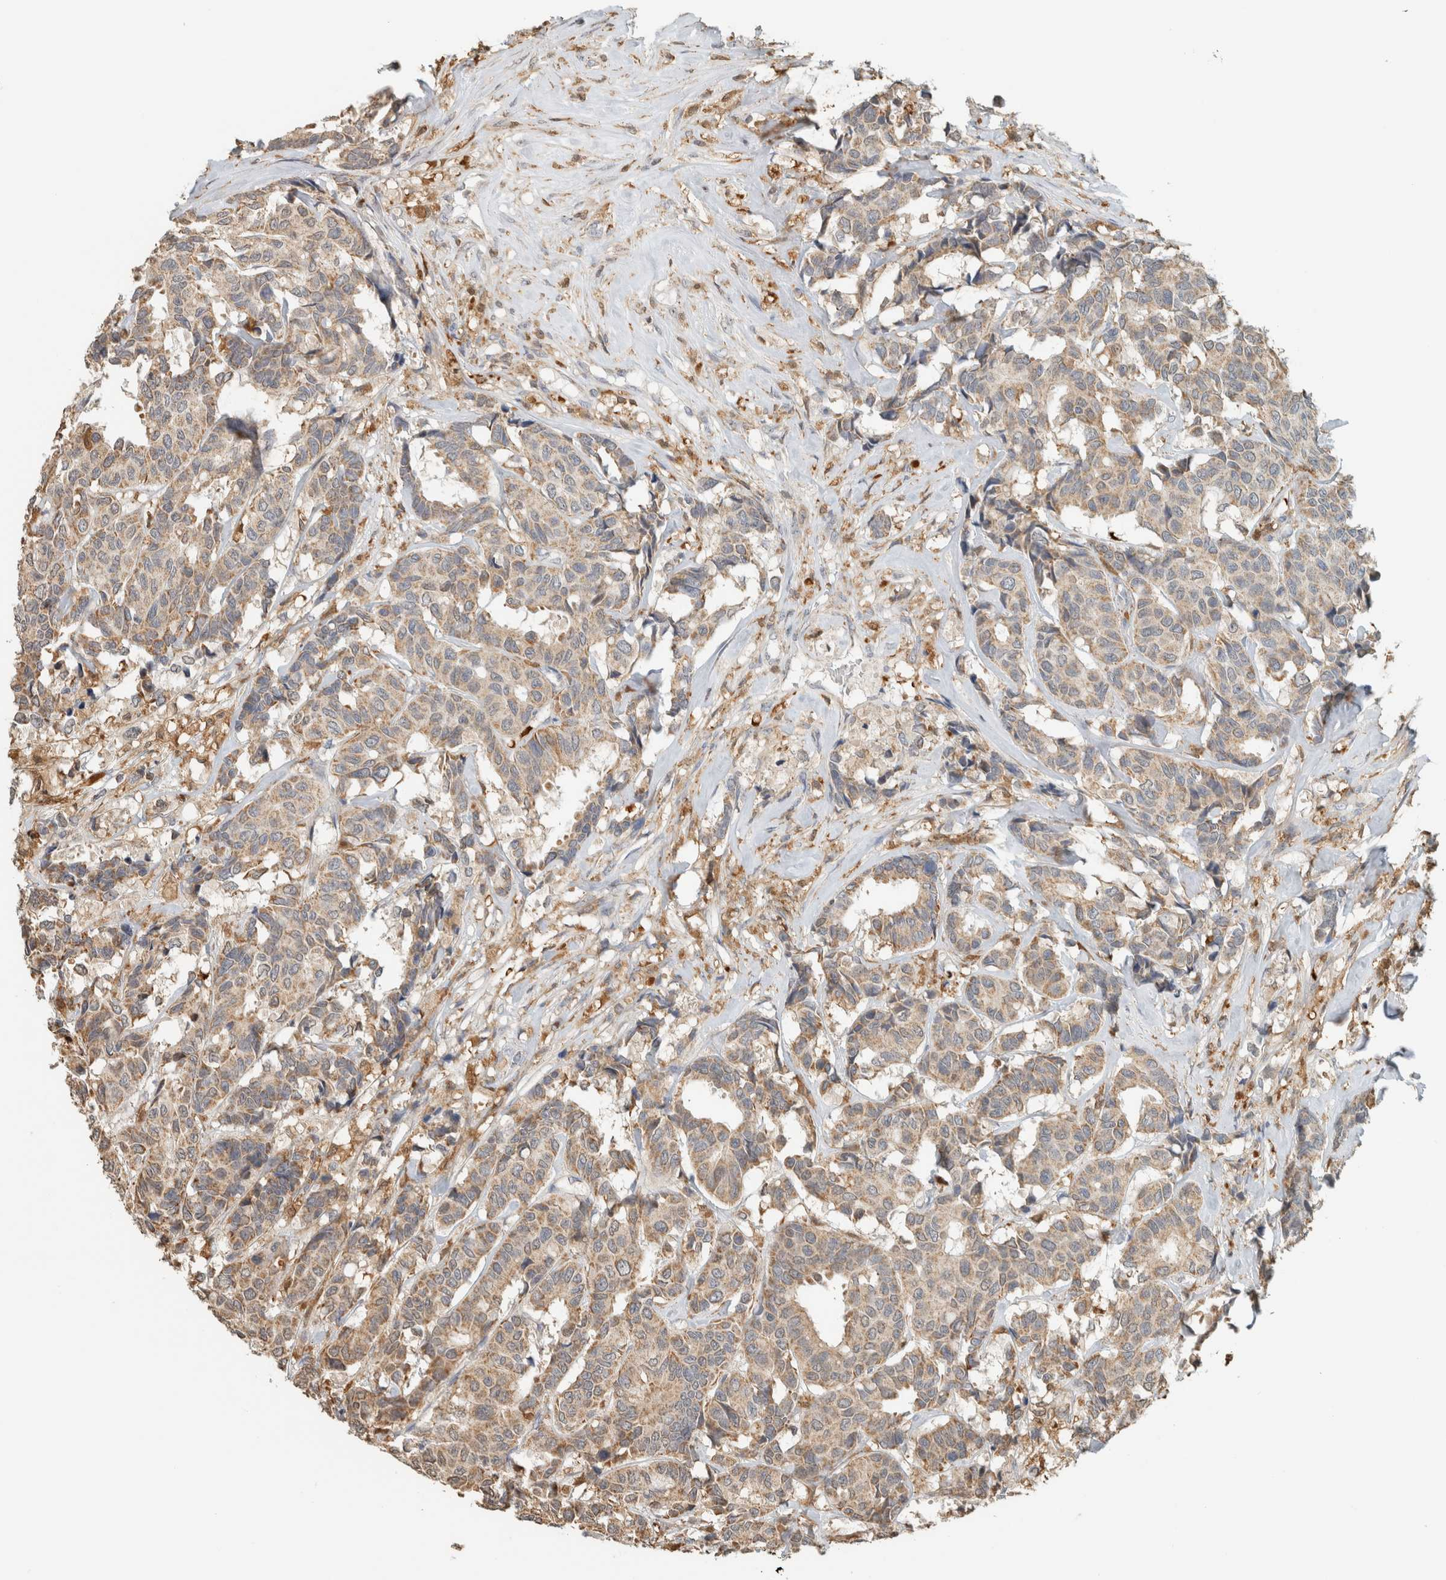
{"staining": {"intensity": "weak", "quantity": ">75%", "location": "cytoplasmic/membranous"}, "tissue": "breast cancer", "cell_type": "Tumor cells", "image_type": "cancer", "snomed": [{"axis": "morphology", "description": "Duct carcinoma"}, {"axis": "topography", "description": "Breast"}], "caption": "There is low levels of weak cytoplasmic/membranous positivity in tumor cells of breast cancer, as demonstrated by immunohistochemical staining (brown color).", "gene": "CAPG", "patient": {"sex": "female", "age": 87}}